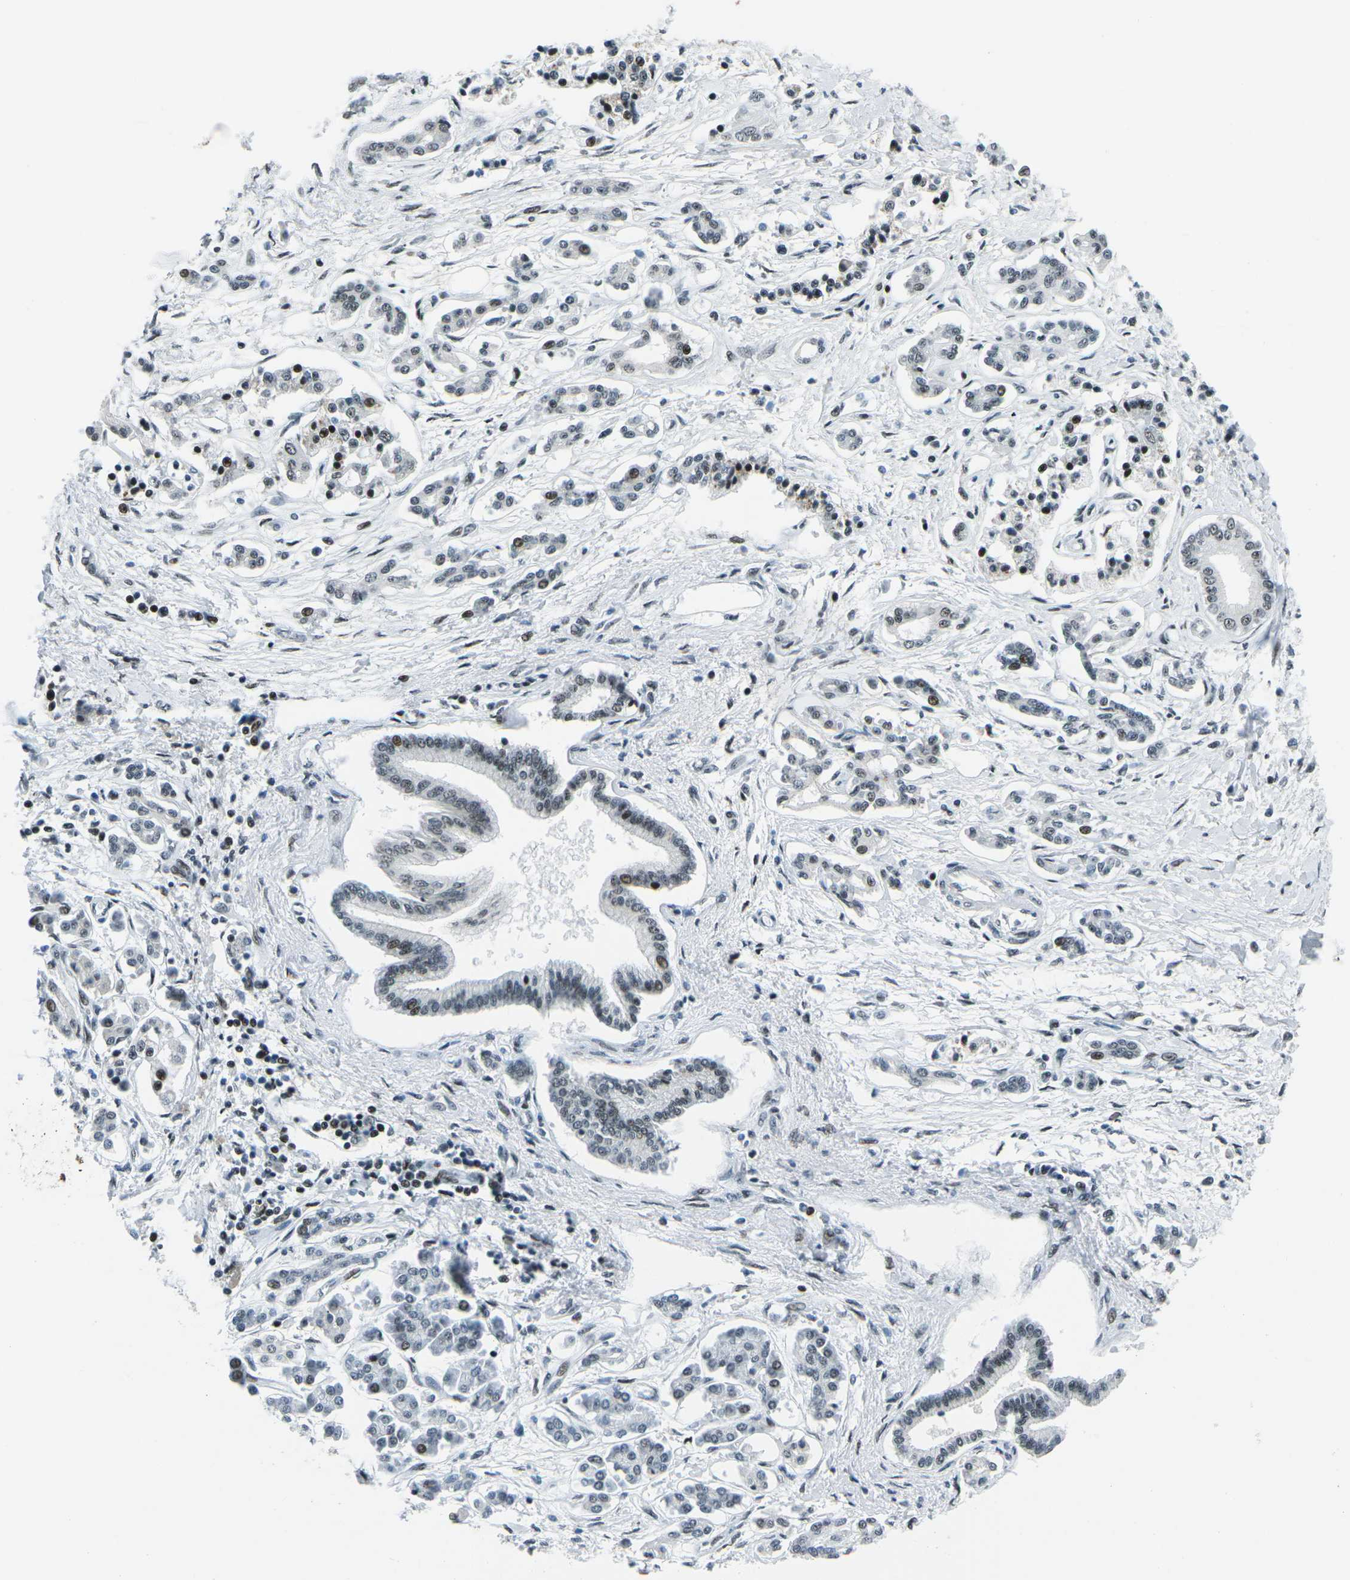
{"staining": {"intensity": "moderate", "quantity": "25%-75%", "location": "nuclear"}, "tissue": "pancreatic cancer", "cell_type": "Tumor cells", "image_type": "cancer", "snomed": [{"axis": "morphology", "description": "Adenocarcinoma, NOS"}, {"axis": "topography", "description": "Pancreas"}], "caption": "Immunohistochemistry micrograph of human pancreatic cancer stained for a protein (brown), which displays medium levels of moderate nuclear positivity in approximately 25%-75% of tumor cells.", "gene": "RBL2", "patient": {"sex": "male", "age": 56}}